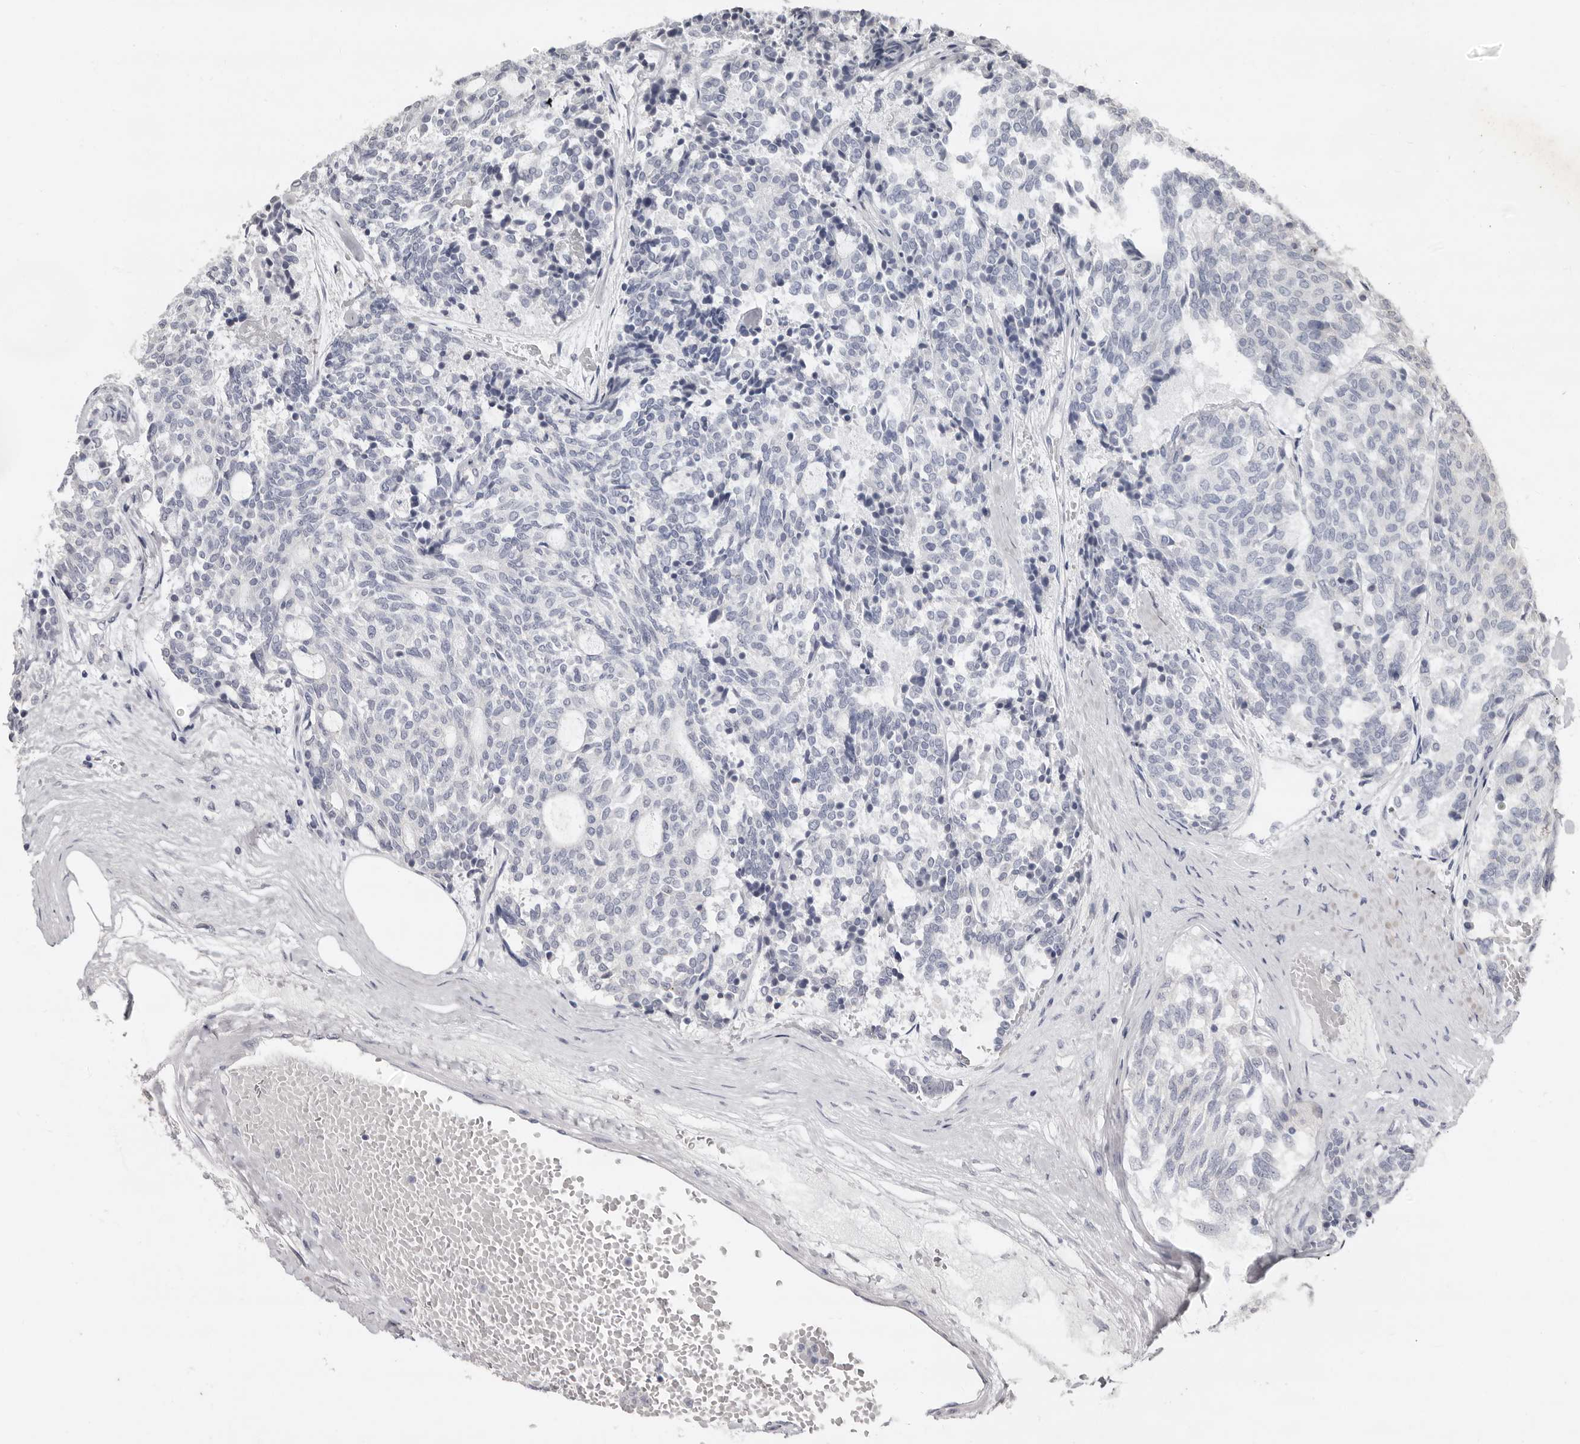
{"staining": {"intensity": "negative", "quantity": "none", "location": "none"}, "tissue": "carcinoid", "cell_type": "Tumor cells", "image_type": "cancer", "snomed": [{"axis": "morphology", "description": "Carcinoid, malignant, NOS"}, {"axis": "topography", "description": "Pancreas"}], "caption": "Carcinoid was stained to show a protein in brown. There is no significant positivity in tumor cells.", "gene": "LINGO2", "patient": {"sex": "female", "age": 54}}